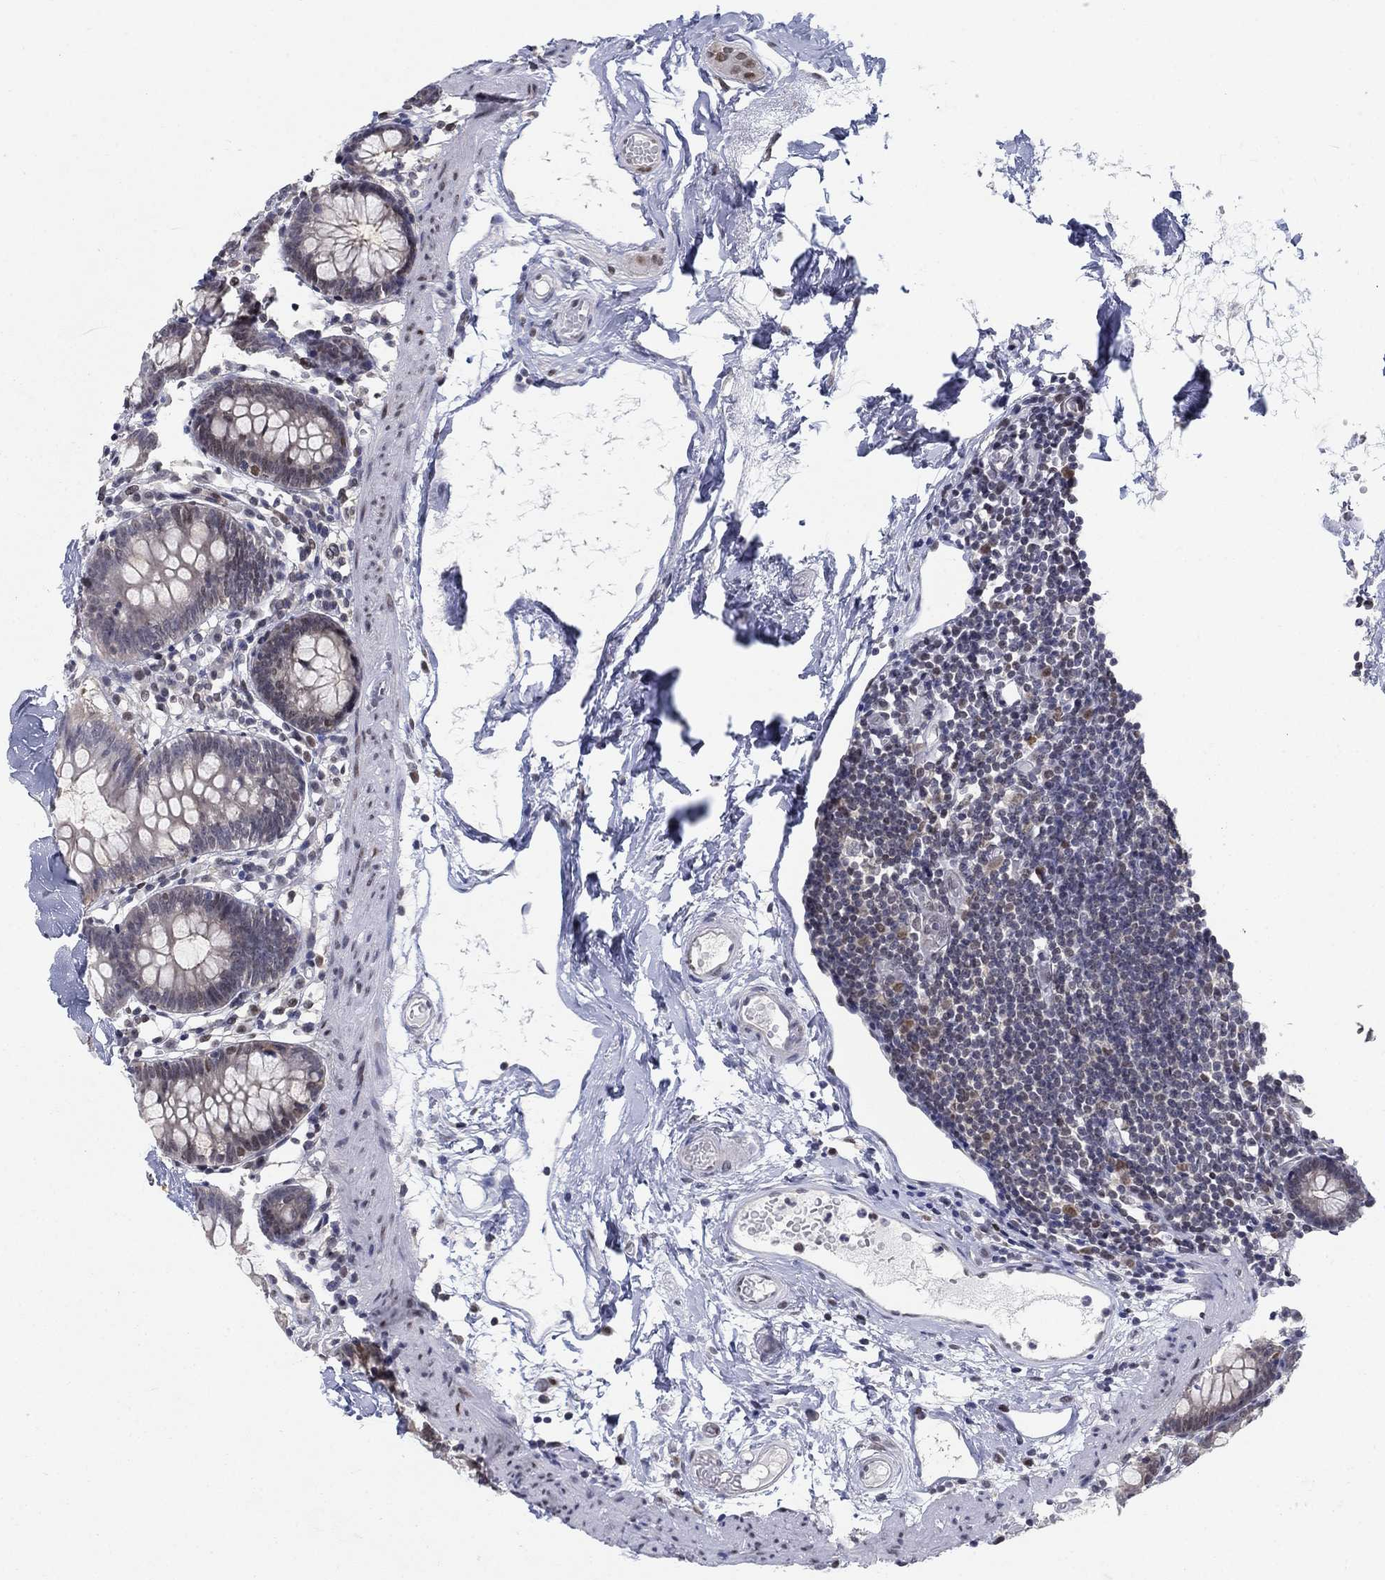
{"staining": {"intensity": "negative", "quantity": "none", "location": "none"}, "tissue": "small intestine", "cell_type": "Glandular cells", "image_type": "normal", "snomed": [{"axis": "morphology", "description": "Normal tissue, NOS"}, {"axis": "topography", "description": "Small intestine"}], "caption": "Immunohistochemical staining of normal small intestine displays no significant staining in glandular cells.", "gene": "CENPE", "patient": {"sex": "female", "age": 90}}